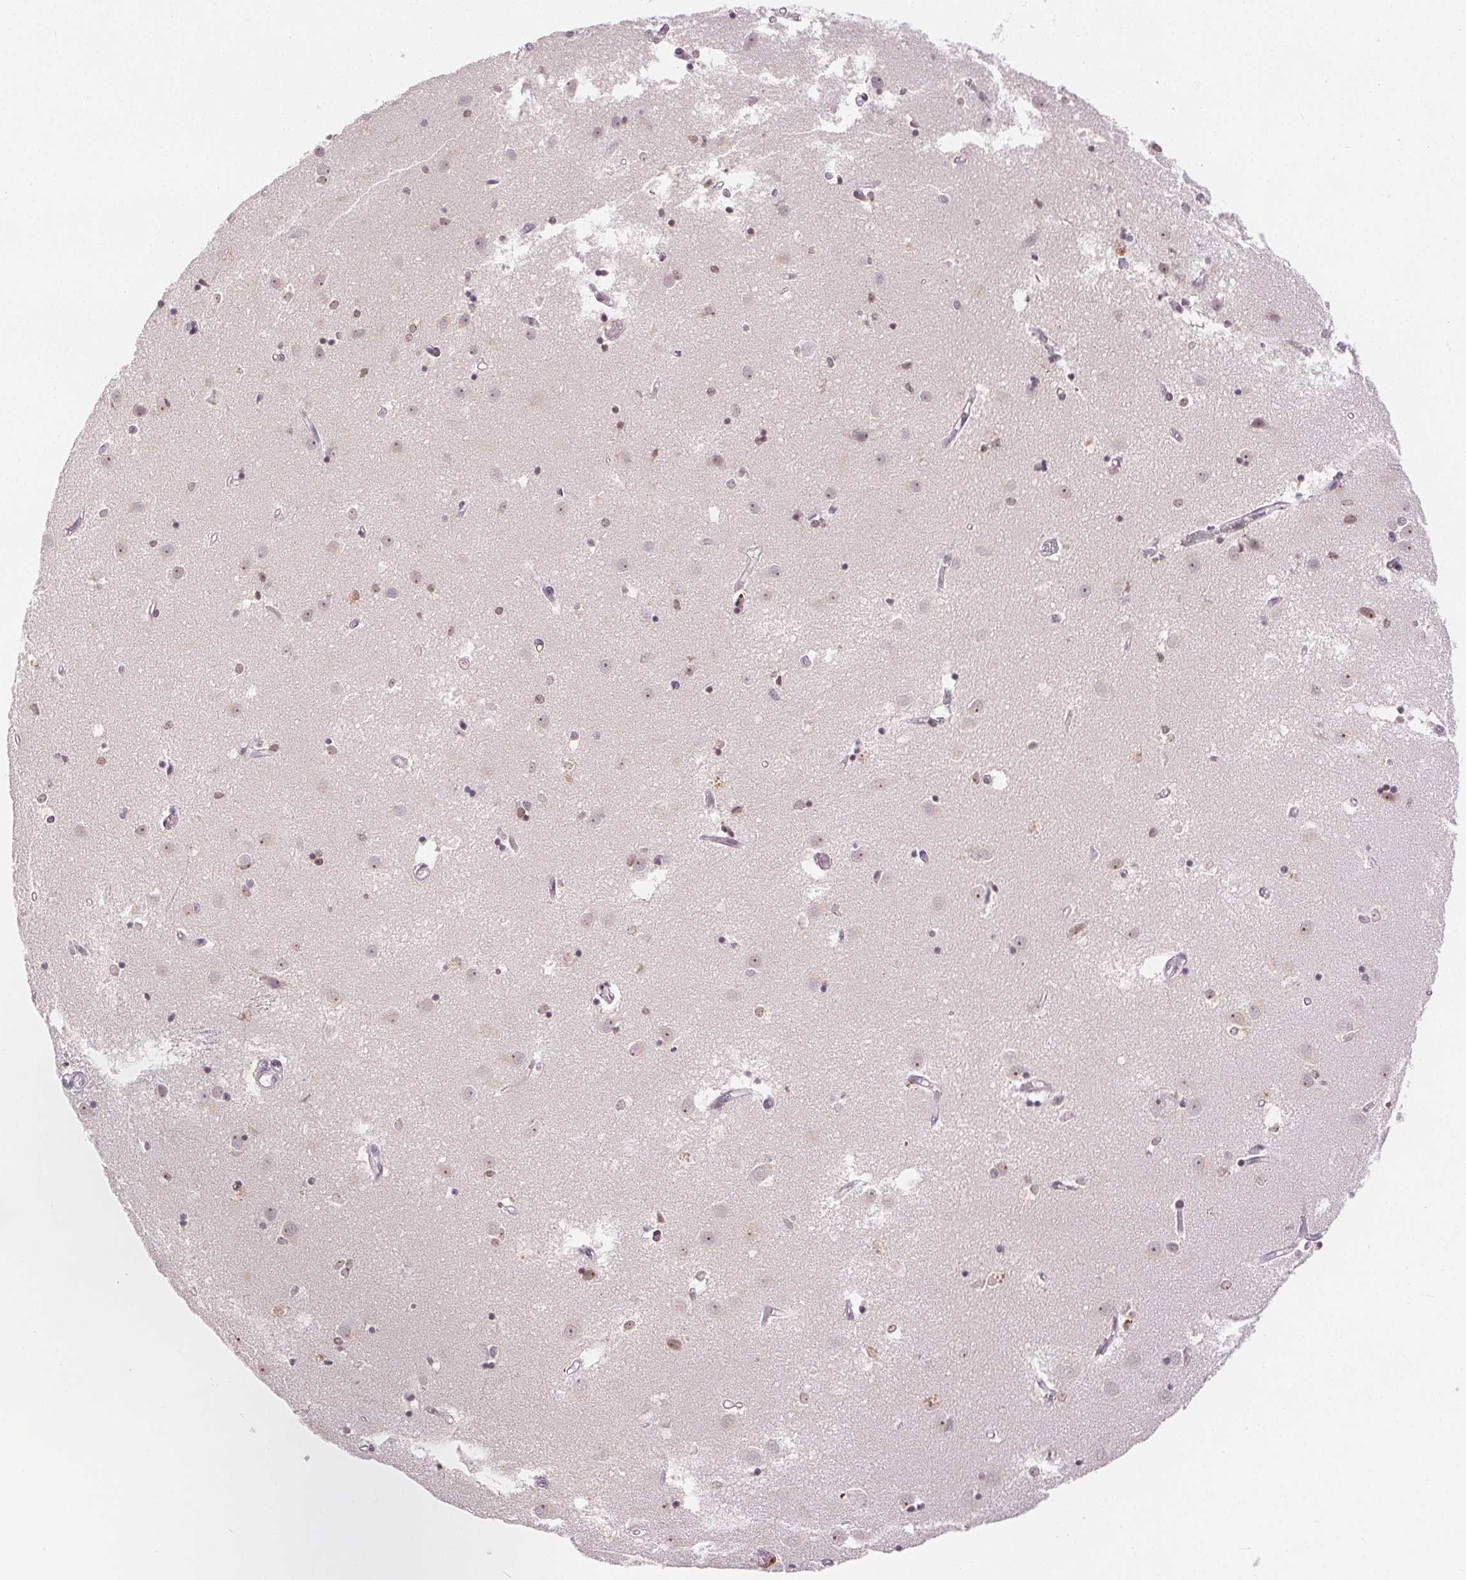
{"staining": {"intensity": "weak", "quantity": "<25%", "location": "nuclear"}, "tissue": "caudate", "cell_type": "Glial cells", "image_type": "normal", "snomed": [{"axis": "morphology", "description": "Normal tissue, NOS"}, {"axis": "topography", "description": "Lateral ventricle wall"}], "caption": "Immunohistochemistry (IHC) of unremarkable human caudate shows no expression in glial cells.", "gene": "DEK", "patient": {"sex": "male", "age": 54}}